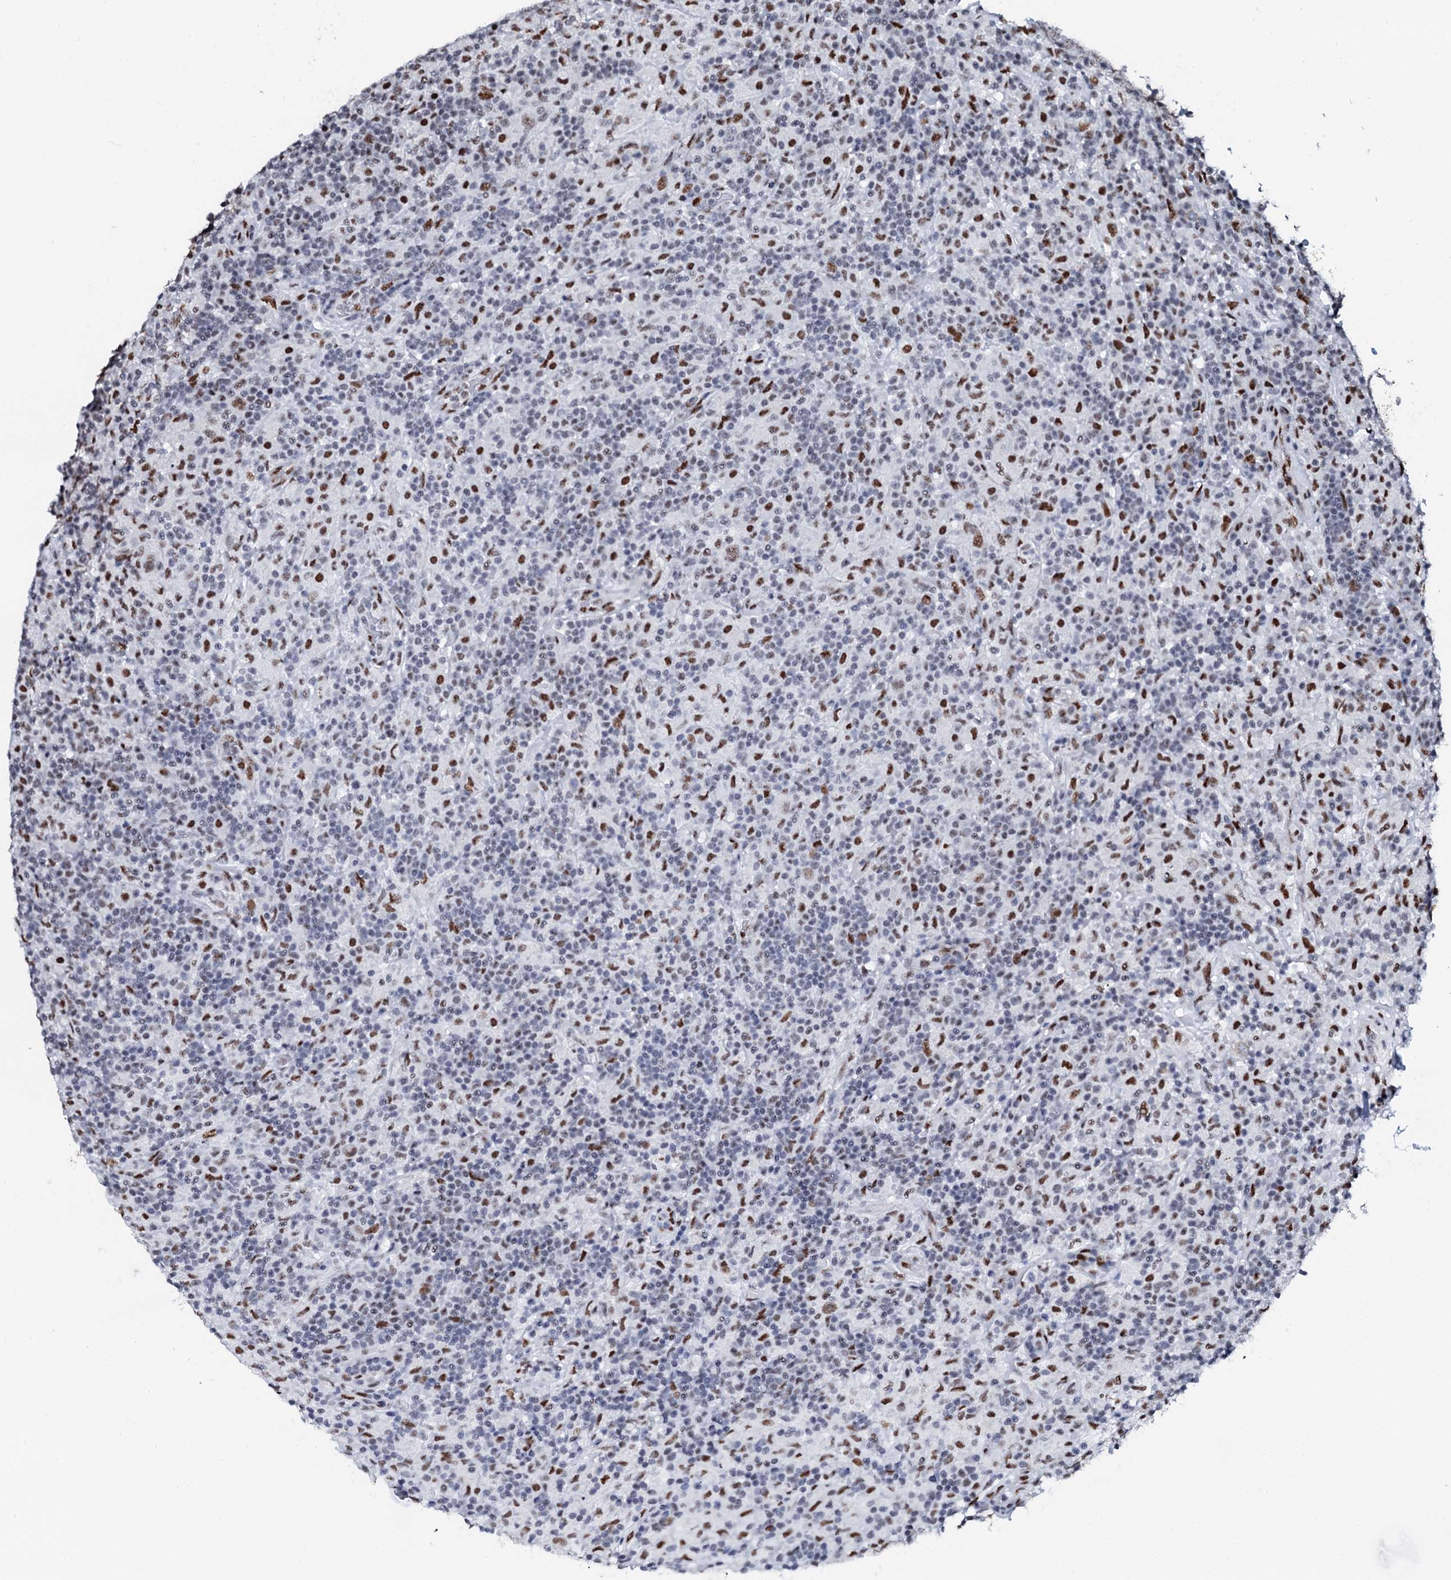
{"staining": {"intensity": "moderate", "quantity": ">75%", "location": "nuclear"}, "tissue": "lymphoma", "cell_type": "Tumor cells", "image_type": "cancer", "snomed": [{"axis": "morphology", "description": "Hodgkin's disease, NOS"}, {"axis": "topography", "description": "Lymph node"}], "caption": "Protein staining demonstrates moderate nuclear positivity in approximately >75% of tumor cells in lymphoma.", "gene": "NKAPD1", "patient": {"sex": "male", "age": 70}}